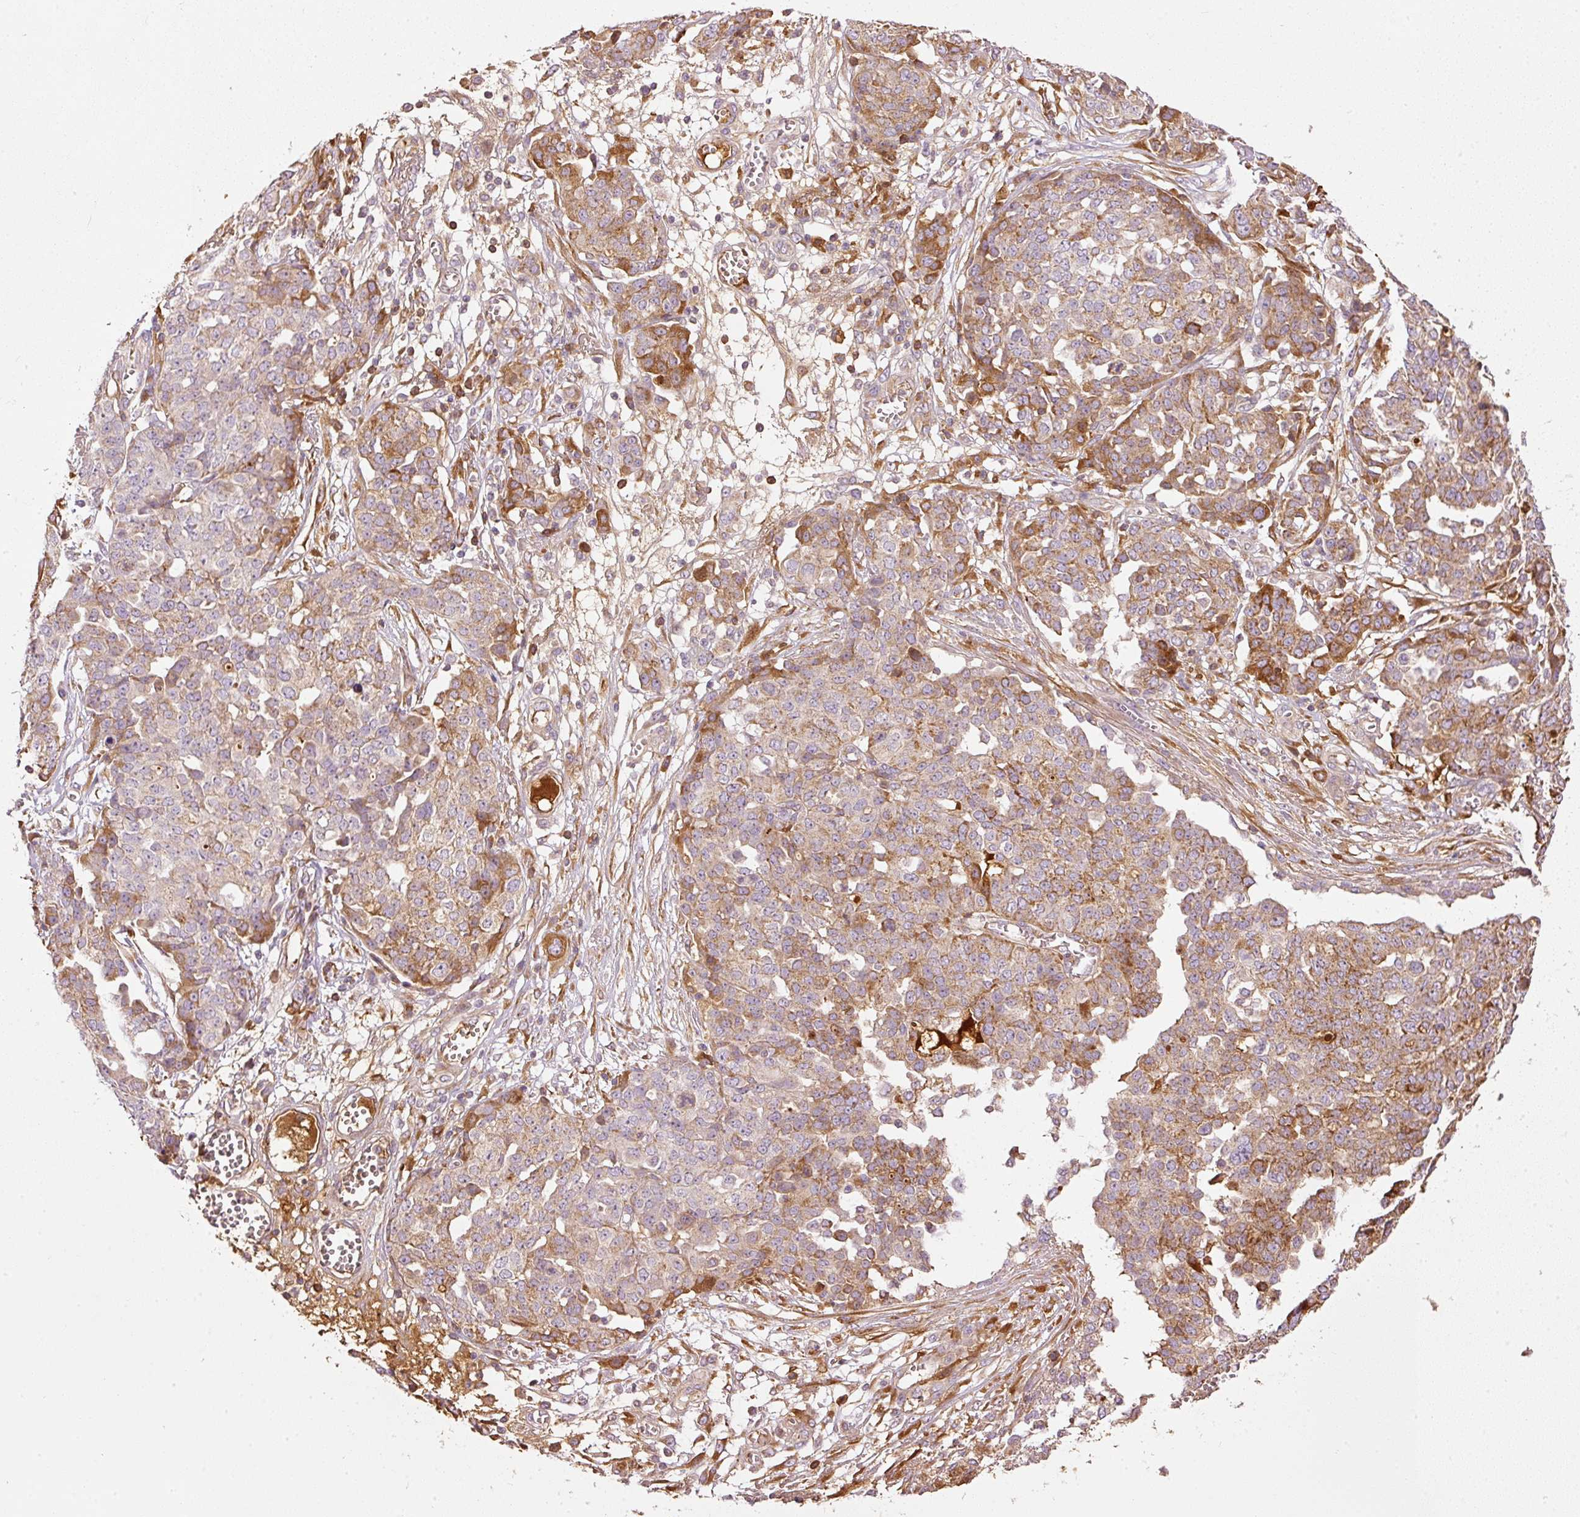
{"staining": {"intensity": "moderate", "quantity": "25%-75%", "location": "cytoplasmic/membranous"}, "tissue": "ovarian cancer", "cell_type": "Tumor cells", "image_type": "cancer", "snomed": [{"axis": "morphology", "description": "Cystadenocarcinoma, serous, NOS"}, {"axis": "topography", "description": "Soft tissue"}, {"axis": "topography", "description": "Ovary"}], "caption": "Serous cystadenocarcinoma (ovarian) tissue reveals moderate cytoplasmic/membranous expression in about 25%-75% of tumor cells, visualized by immunohistochemistry.", "gene": "SERPING1", "patient": {"sex": "female", "age": 57}}